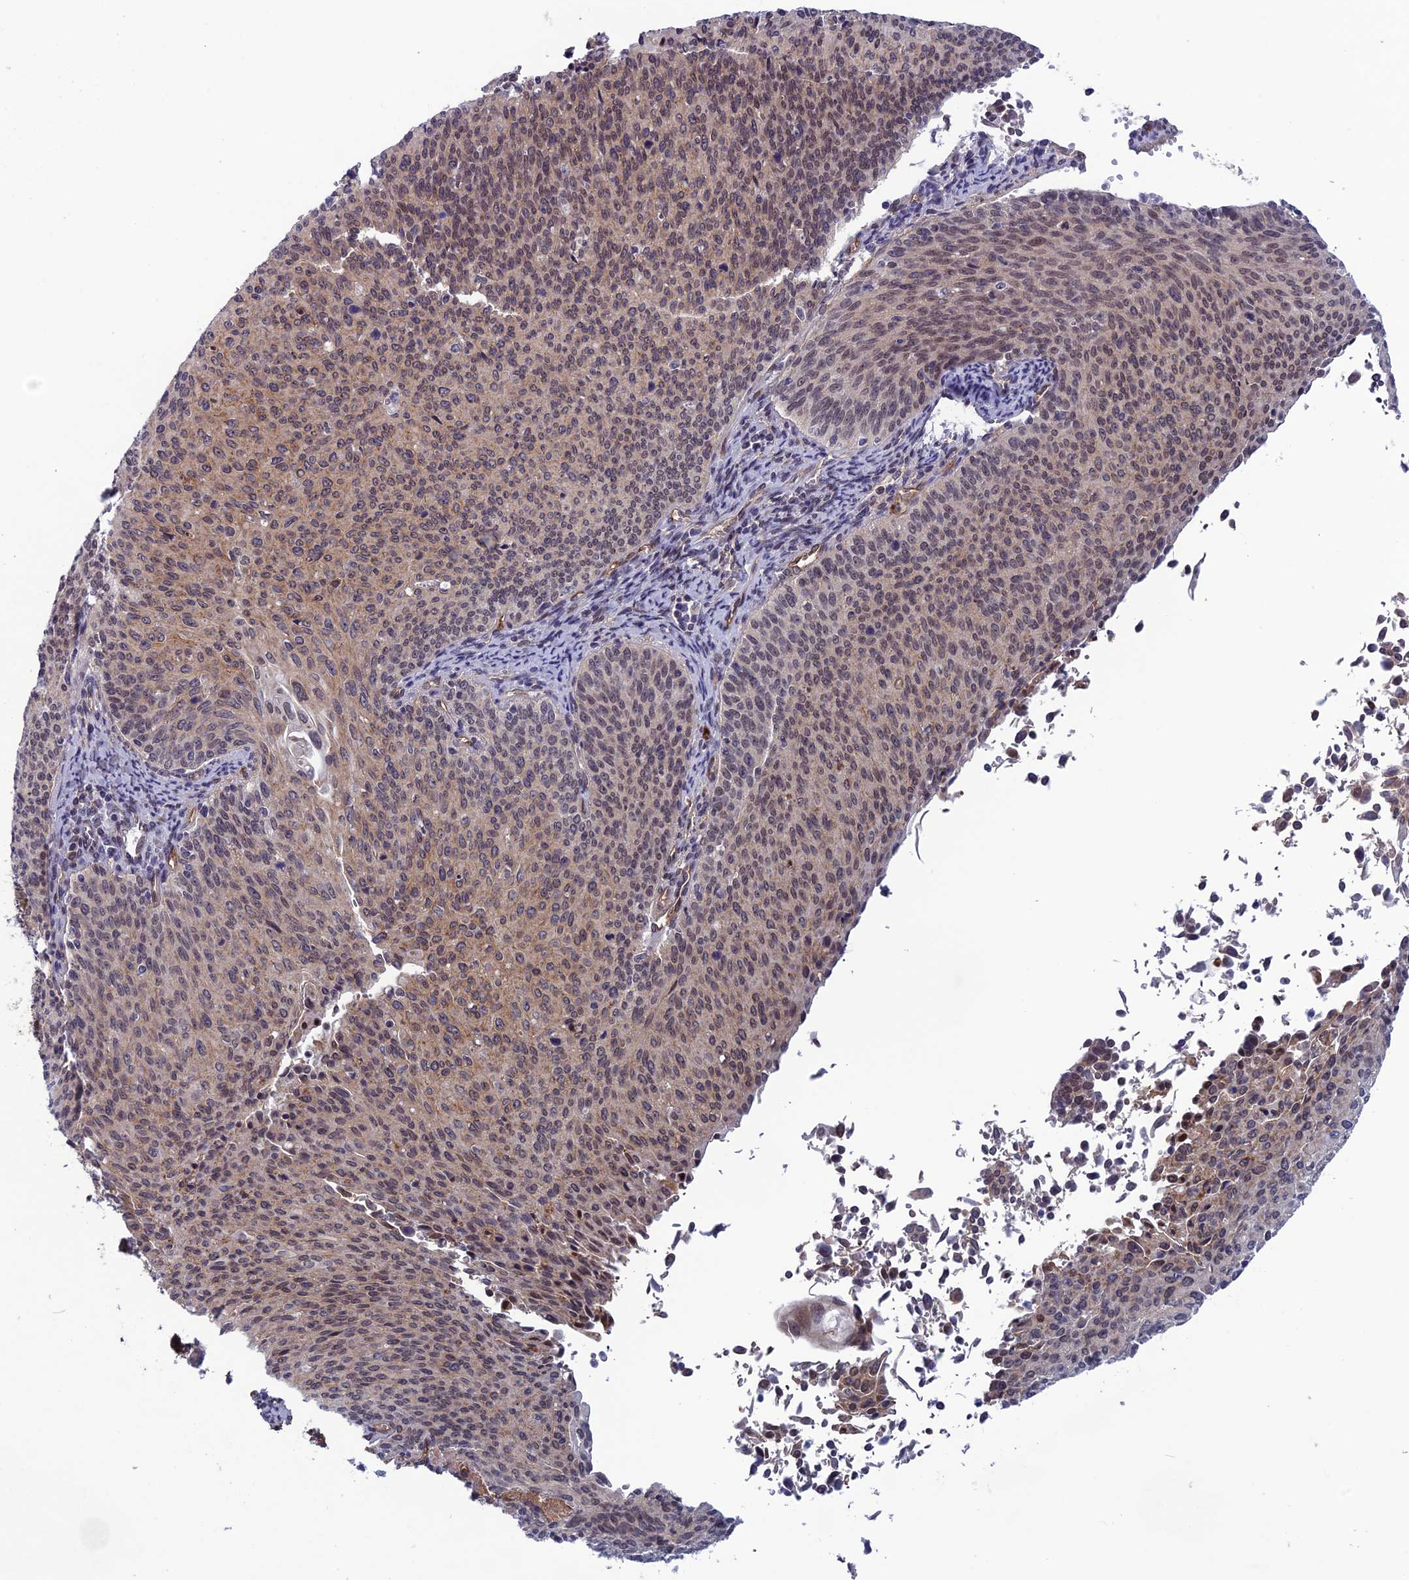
{"staining": {"intensity": "weak", "quantity": "<25%", "location": "cytoplasmic/membranous"}, "tissue": "cervical cancer", "cell_type": "Tumor cells", "image_type": "cancer", "snomed": [{"axis": "morphology", "description": "Squamous cell carcinoma, NOS"}, {"axis": "topography", "description": "Cervix"}], "caption": "This is an IHC image of cervical cancer (squamous cell carcinoma). There is no expression in tumor cells.", "gene": "FKBPL", "patient": {"sex": "female", "age": 55}}